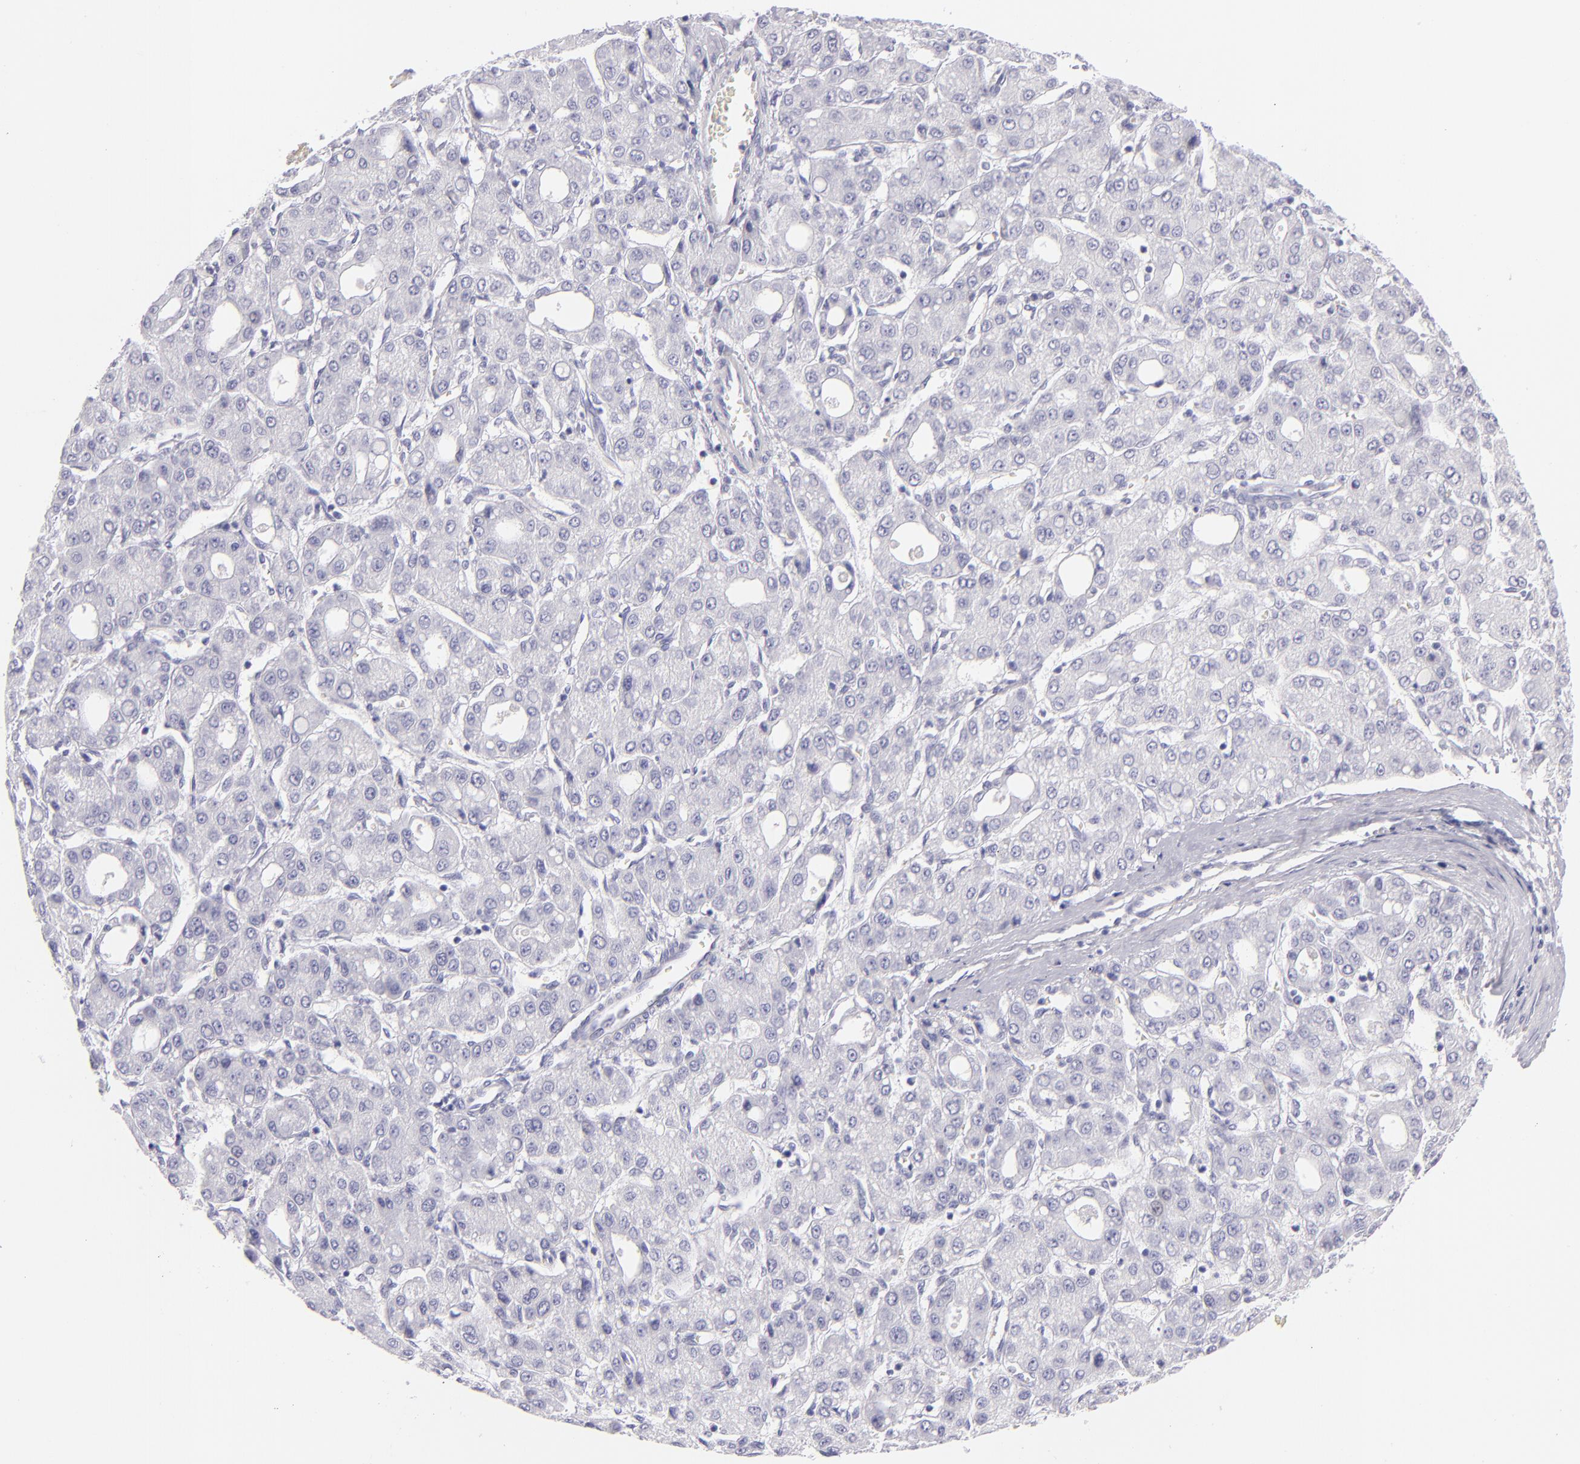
{"staining": {"intensity": "negative", "quantity": "none", "location": "none"}, "tissue": "liver cancer", "cell_type": "Tumor cells", "image_type": "cancer", "snomed": [{"axis": "morphology", "description": "Carcinoma, Hepatocellular, NOS"}, {"axis": "topography", "description": "Liver"}], "caption": "Histopathology image shows no protein expression in tumor cells of liver cancer tissue.", "gene": "PVALB", "patient": {"sex": "male", "age": 69}}